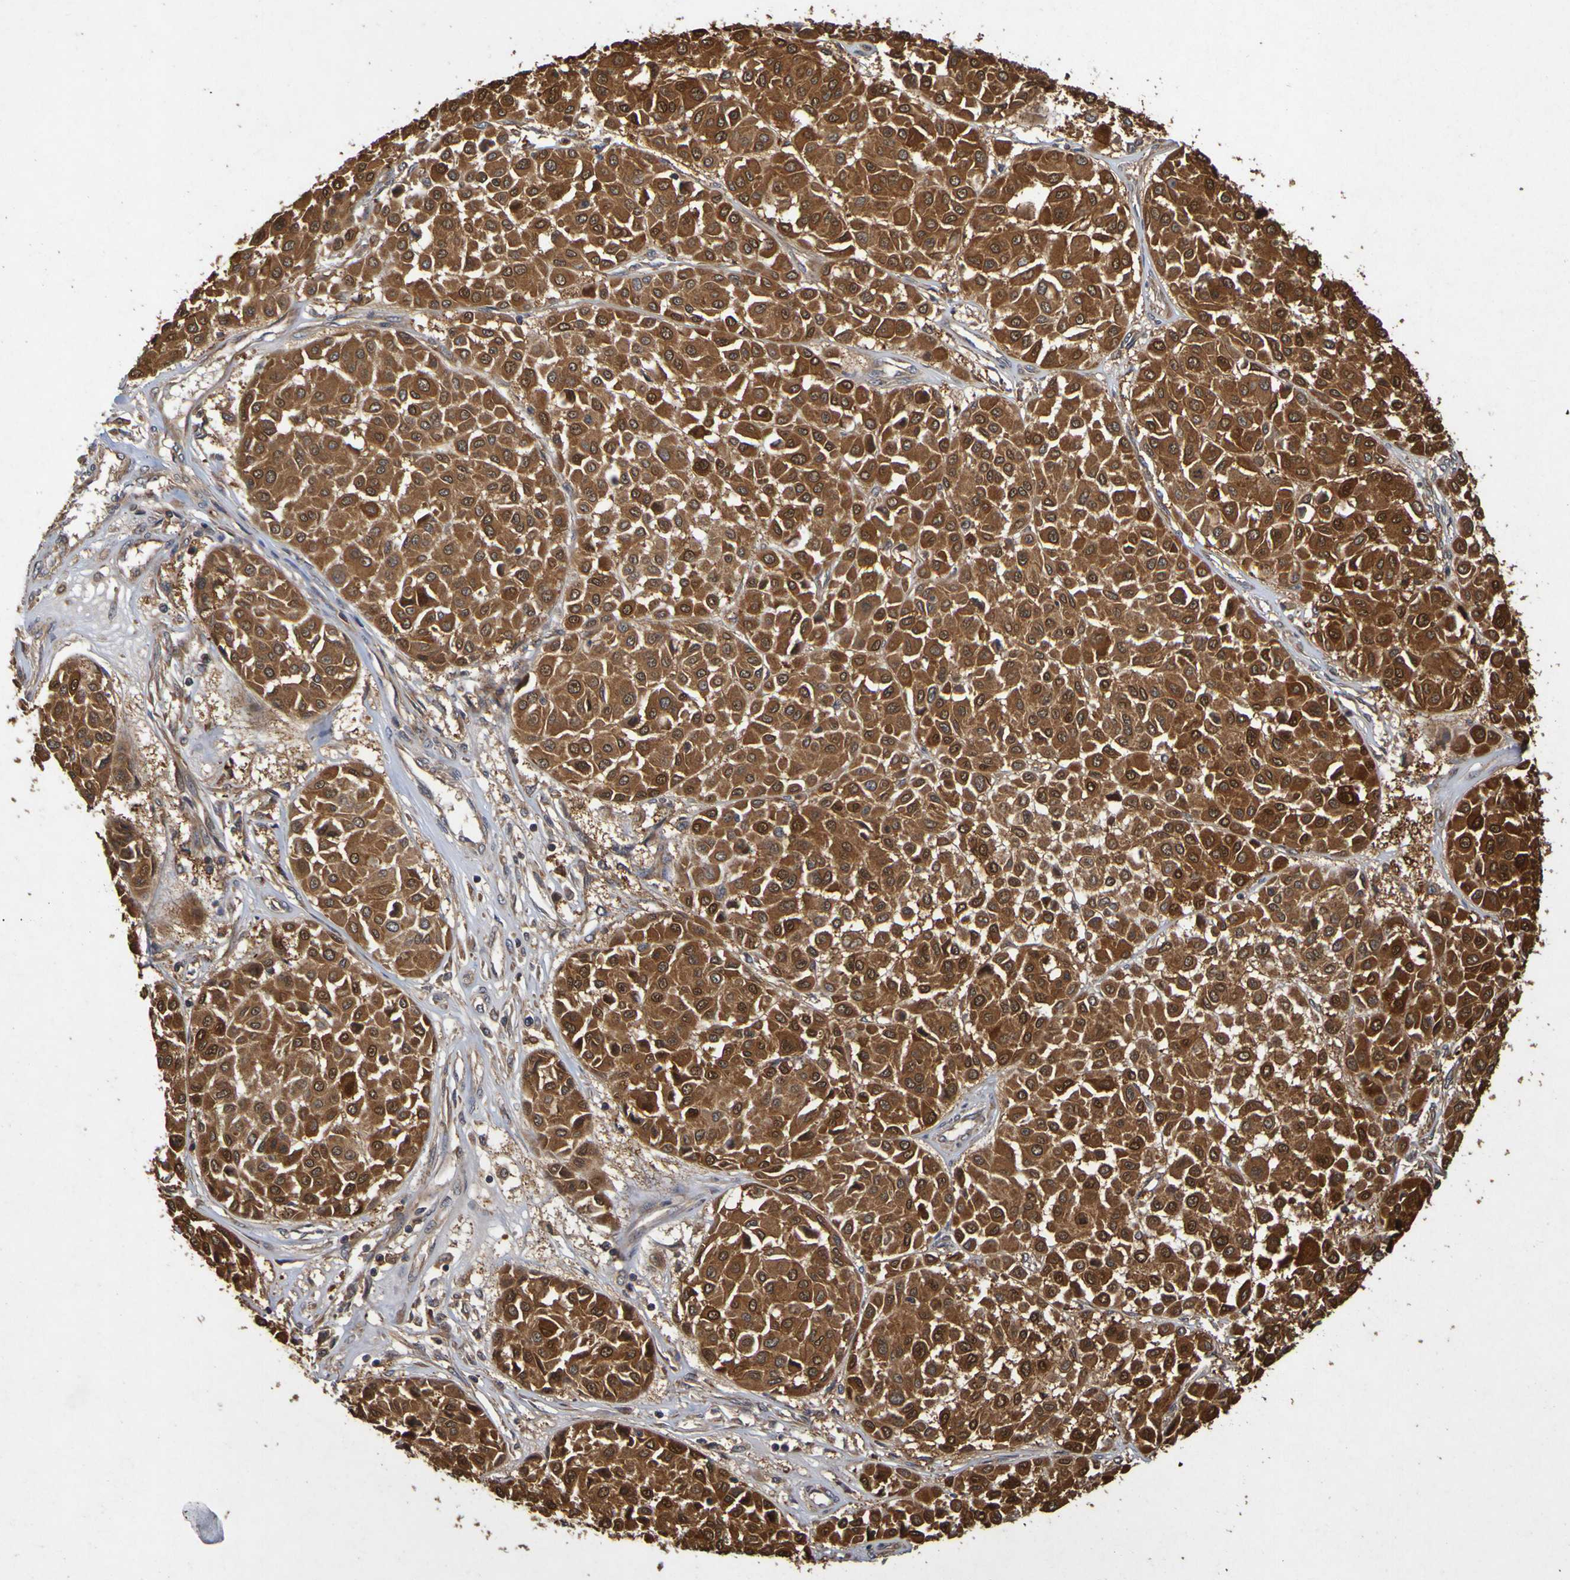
{"staining": {"intensity": "strong", "quantity": ">75%", "location": "cytoplasmic/membranous,nuclear"}, "tissue": "melanoma", "cell_type": "Tumor cells", "image_type": "cancer", "snomed": [{"axis": "morphology", "description": "Malignant melanoma, Metastatic site"}, {"axis": "topography", "description": "Soft tissue"}], "caption": "Melanoma tissue reveals strong cytoplasmic/membranous and nuclear staining in approximately >75% of tumor cells, visualized by immunohistochemistry. The staining was performed using DAB (3,3'-diaminobenzidine), with brown indicating positive protein expression. Nuclei are stained blue with hematoxylin.", "gene": "OCRL", "patient": {"sex": "male", "age": 41}}